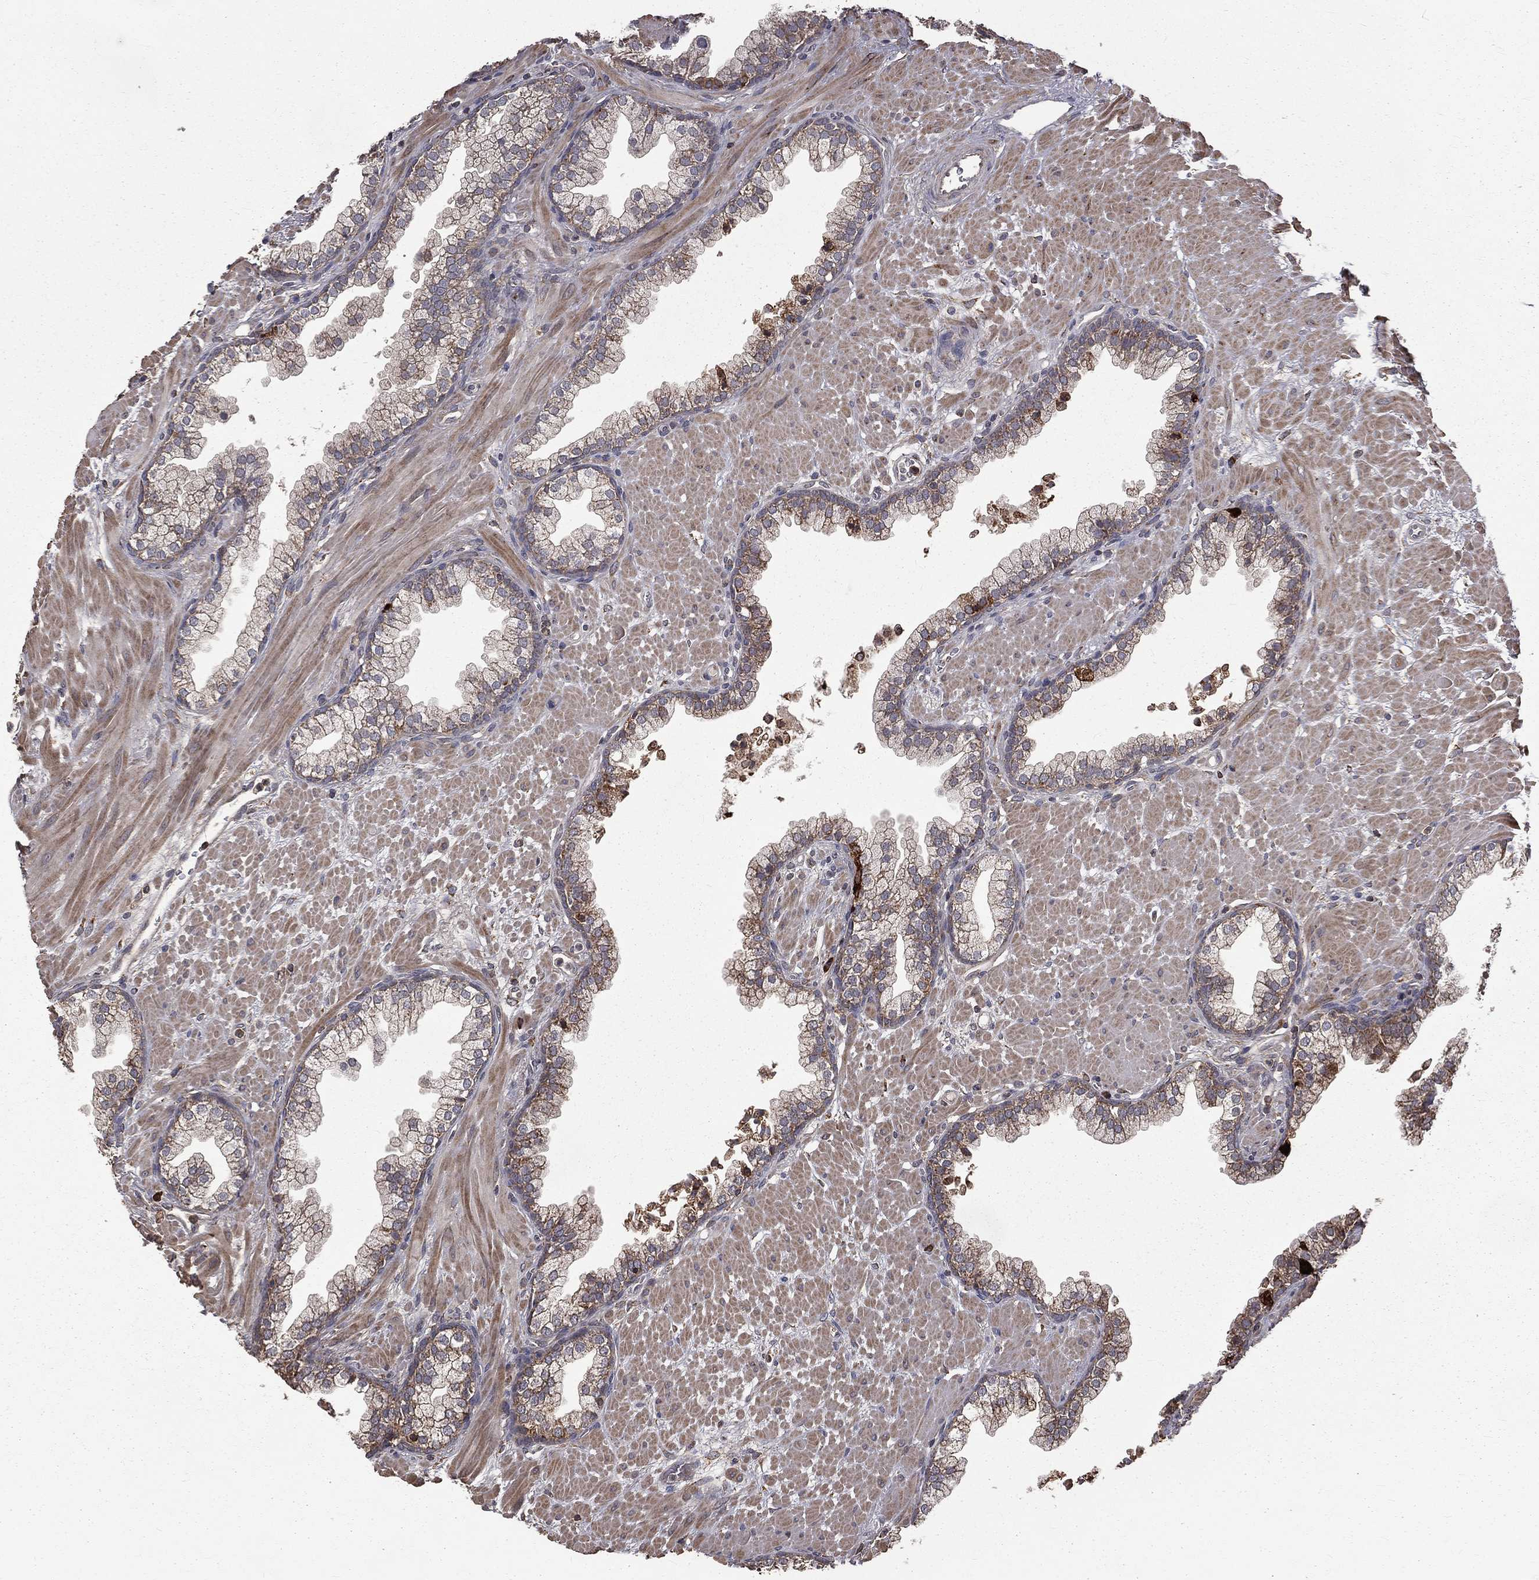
{"staining": {"intensity": "moderate", "quantity": "25%-75%", "location": "cytoplasmic/membranous"}, "tissue": "prostate", "cell_type": "Glandular cells", "image_type": "normal", "snomed": [{"axis": "morphology", "description": "Normal tissue, NOS"}, {"axis": "topography", "description": "Prostate"}], "caption": "A brown stain shows moderate cytoplasmic/membranous expression of a protein in glandular cells of benign human prostate.", "gene": "OLFML1", "patient": {"sex": "male", "age": 63}}